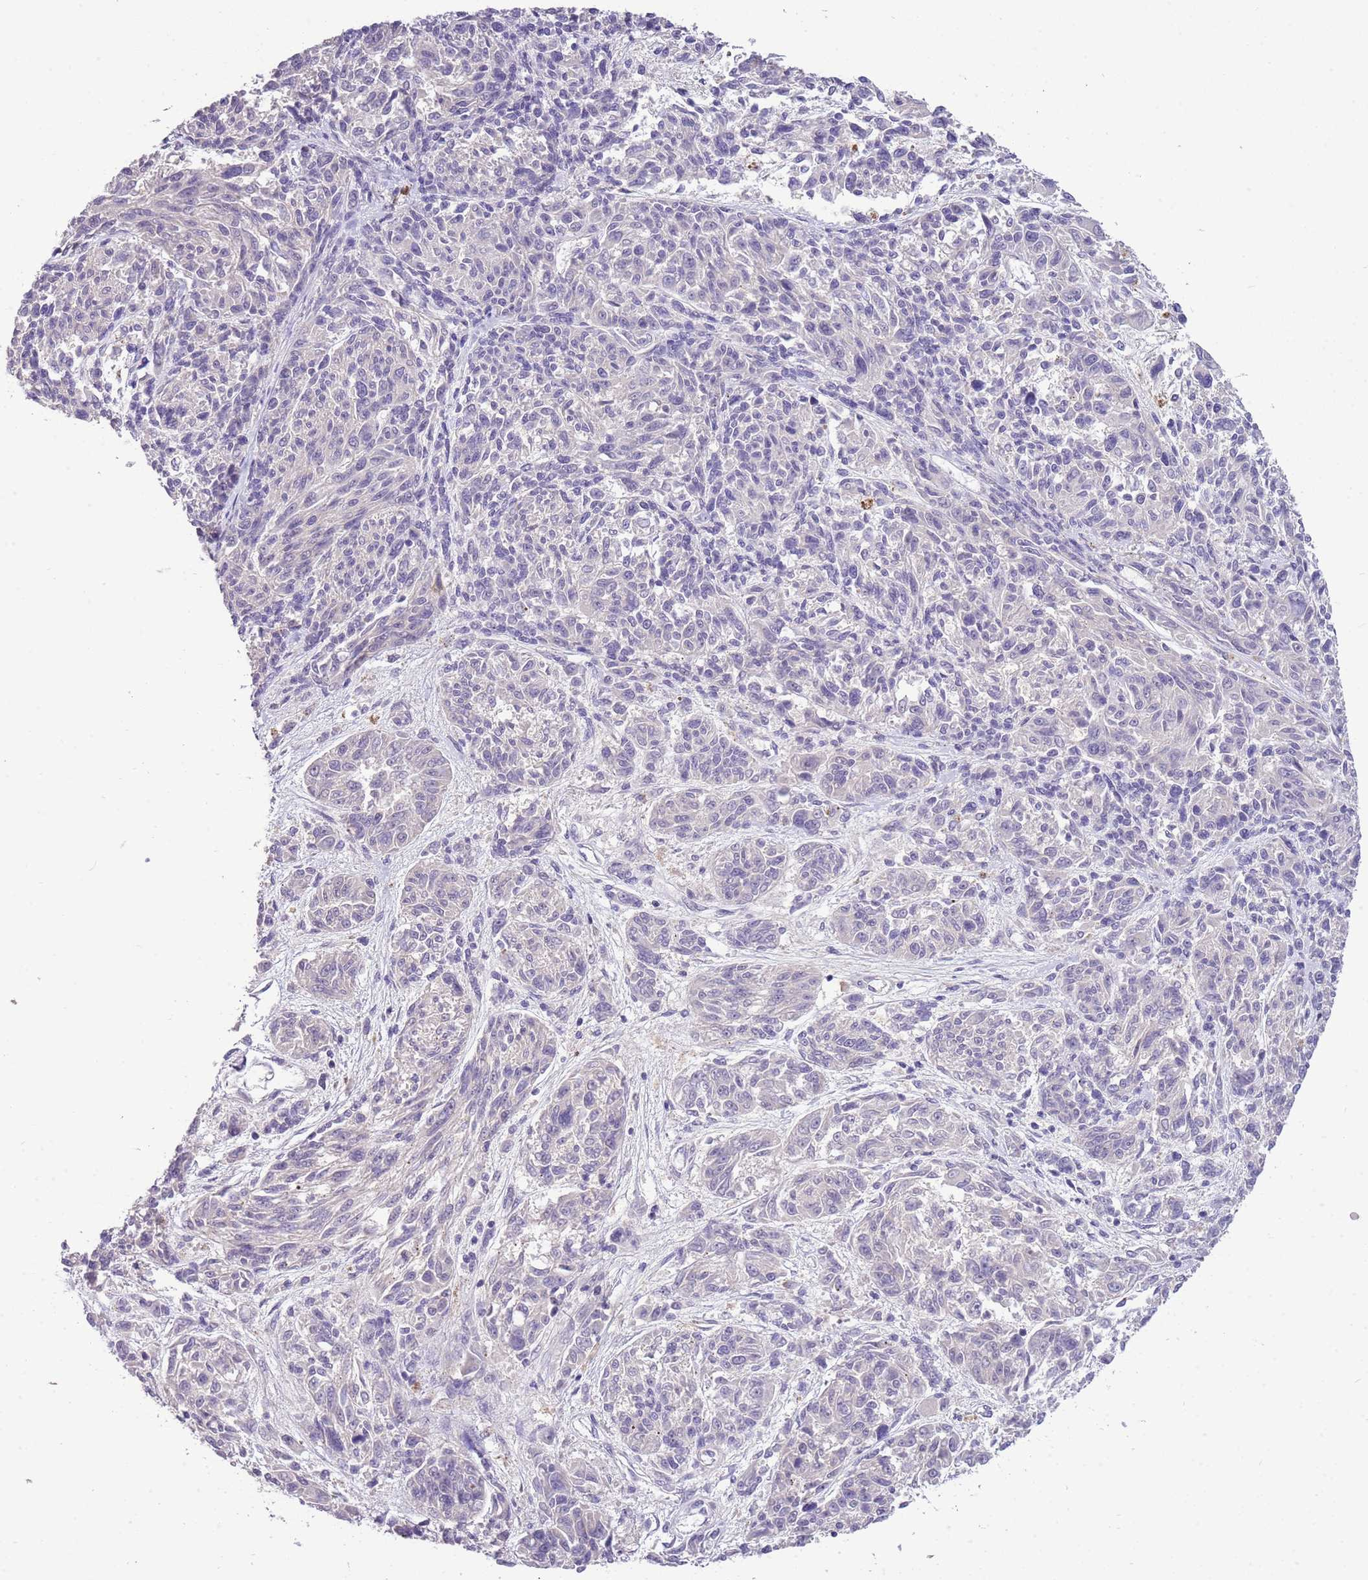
{"staining": {"intensity": "negative", "quantity": "none", "location": "none"}, "tissue": "melanoma", "cell_type": "Tumor cells", "image_type": "cancer", "snomed": [{"axis": "morphology", "description": "Malignant melanoma, NOS"}, {"axis": "topography", "description": "Skin"}], "caption": "Micrograph shows no protein expression in tumor cells of melanoma tissue.", "gene": "SCAMP5", "patient": {"sex": "male", "age": 53}}